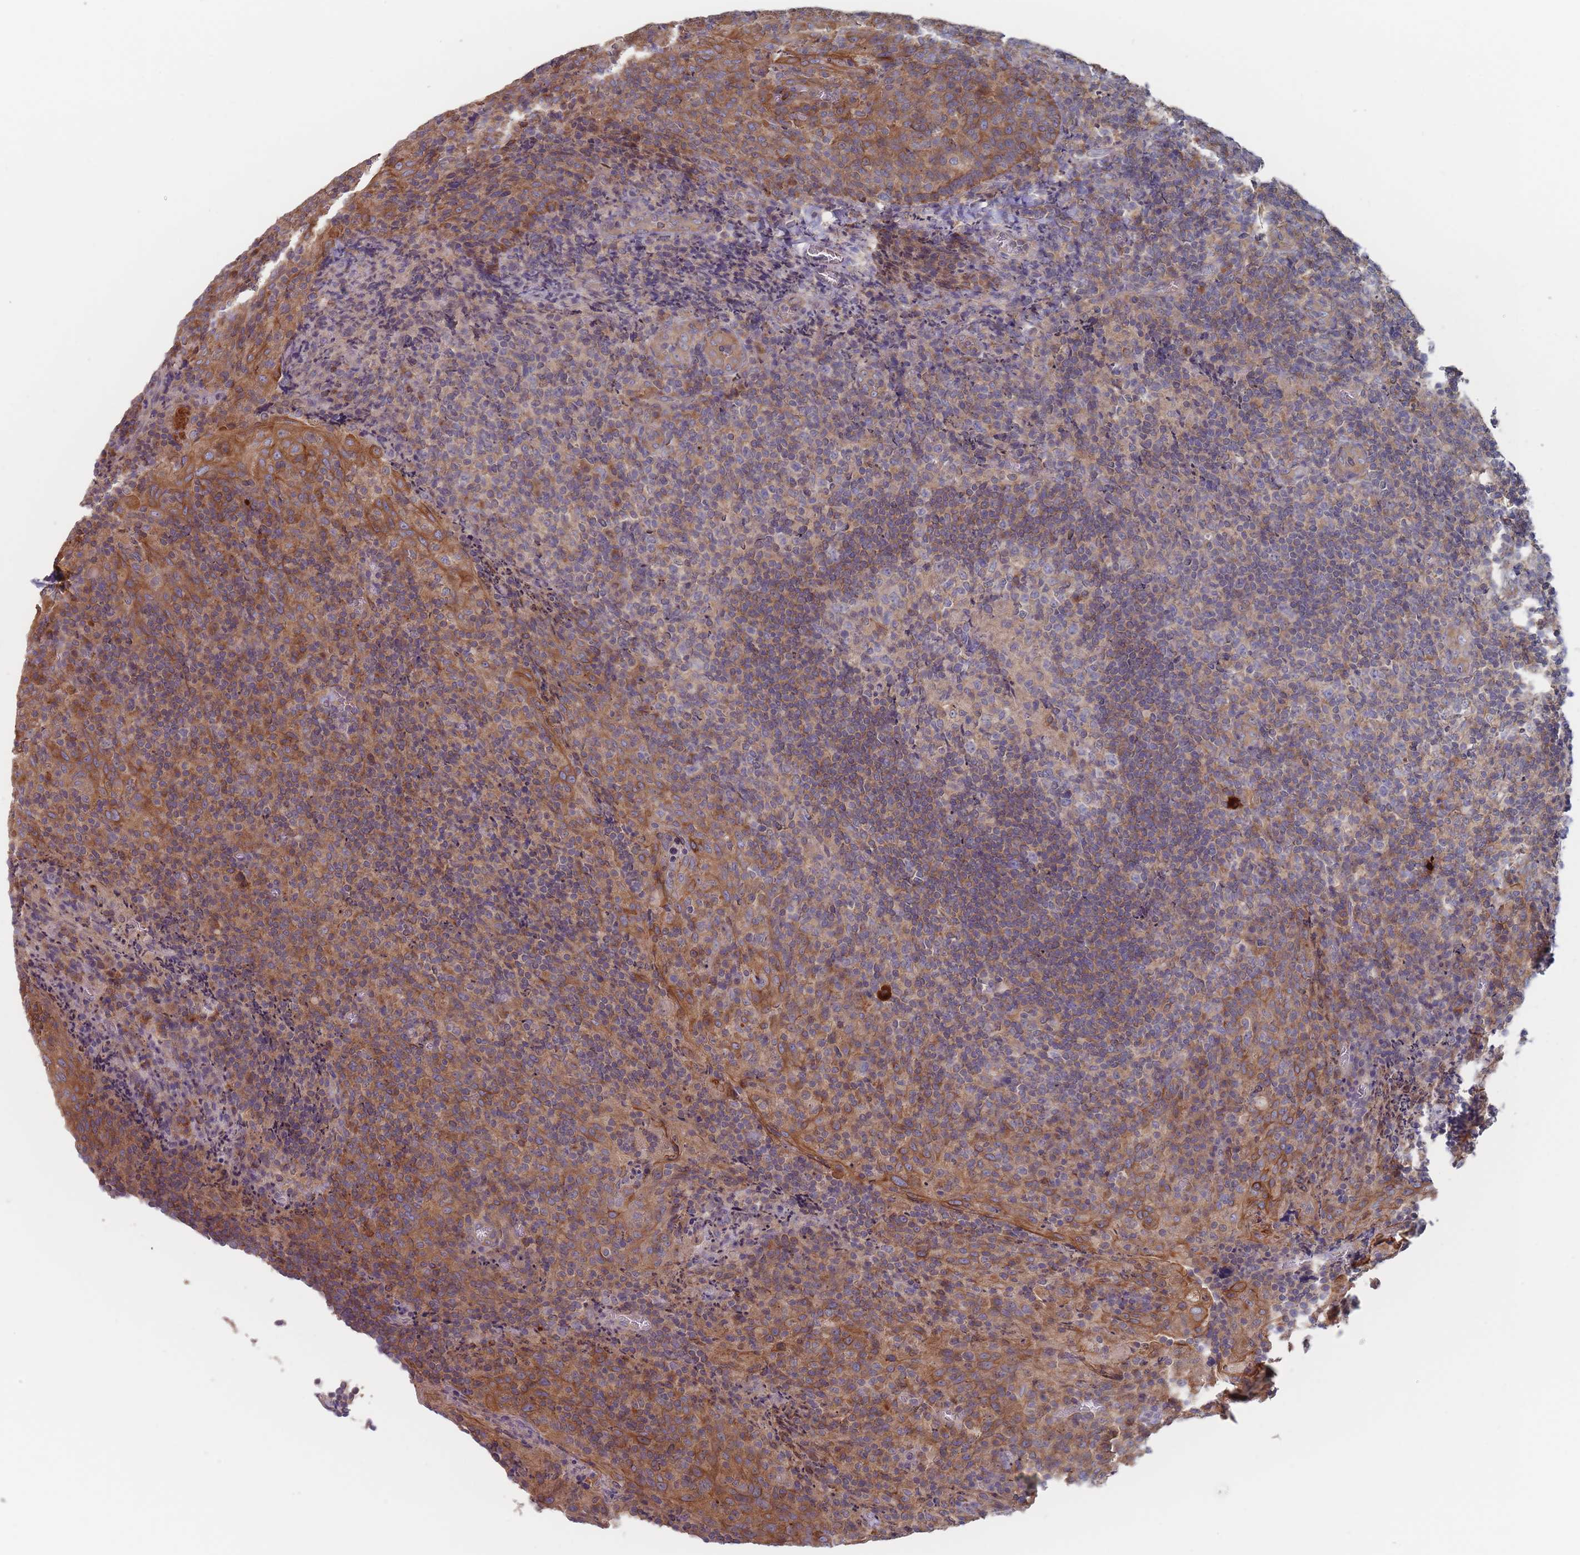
{"staining": {"intensity": "weak", "quantity": "<25%", "location": "cytoplasmic/membranous"}, "tissue": "tonsil", "cell_type": "Germinal center cells", "image_type": "normal", "snomed": [{"axis": "morphology", "description": "Normal tissue, NOS"}, {"axis": "topography", "description": "Tonsil"}], "caption": "Tonsil stained for a protein using immunohistochemistry exhibits no staining germinal center cells.", "gene": "EFCC1", "patient": {"sex": "male", "age": 17}}